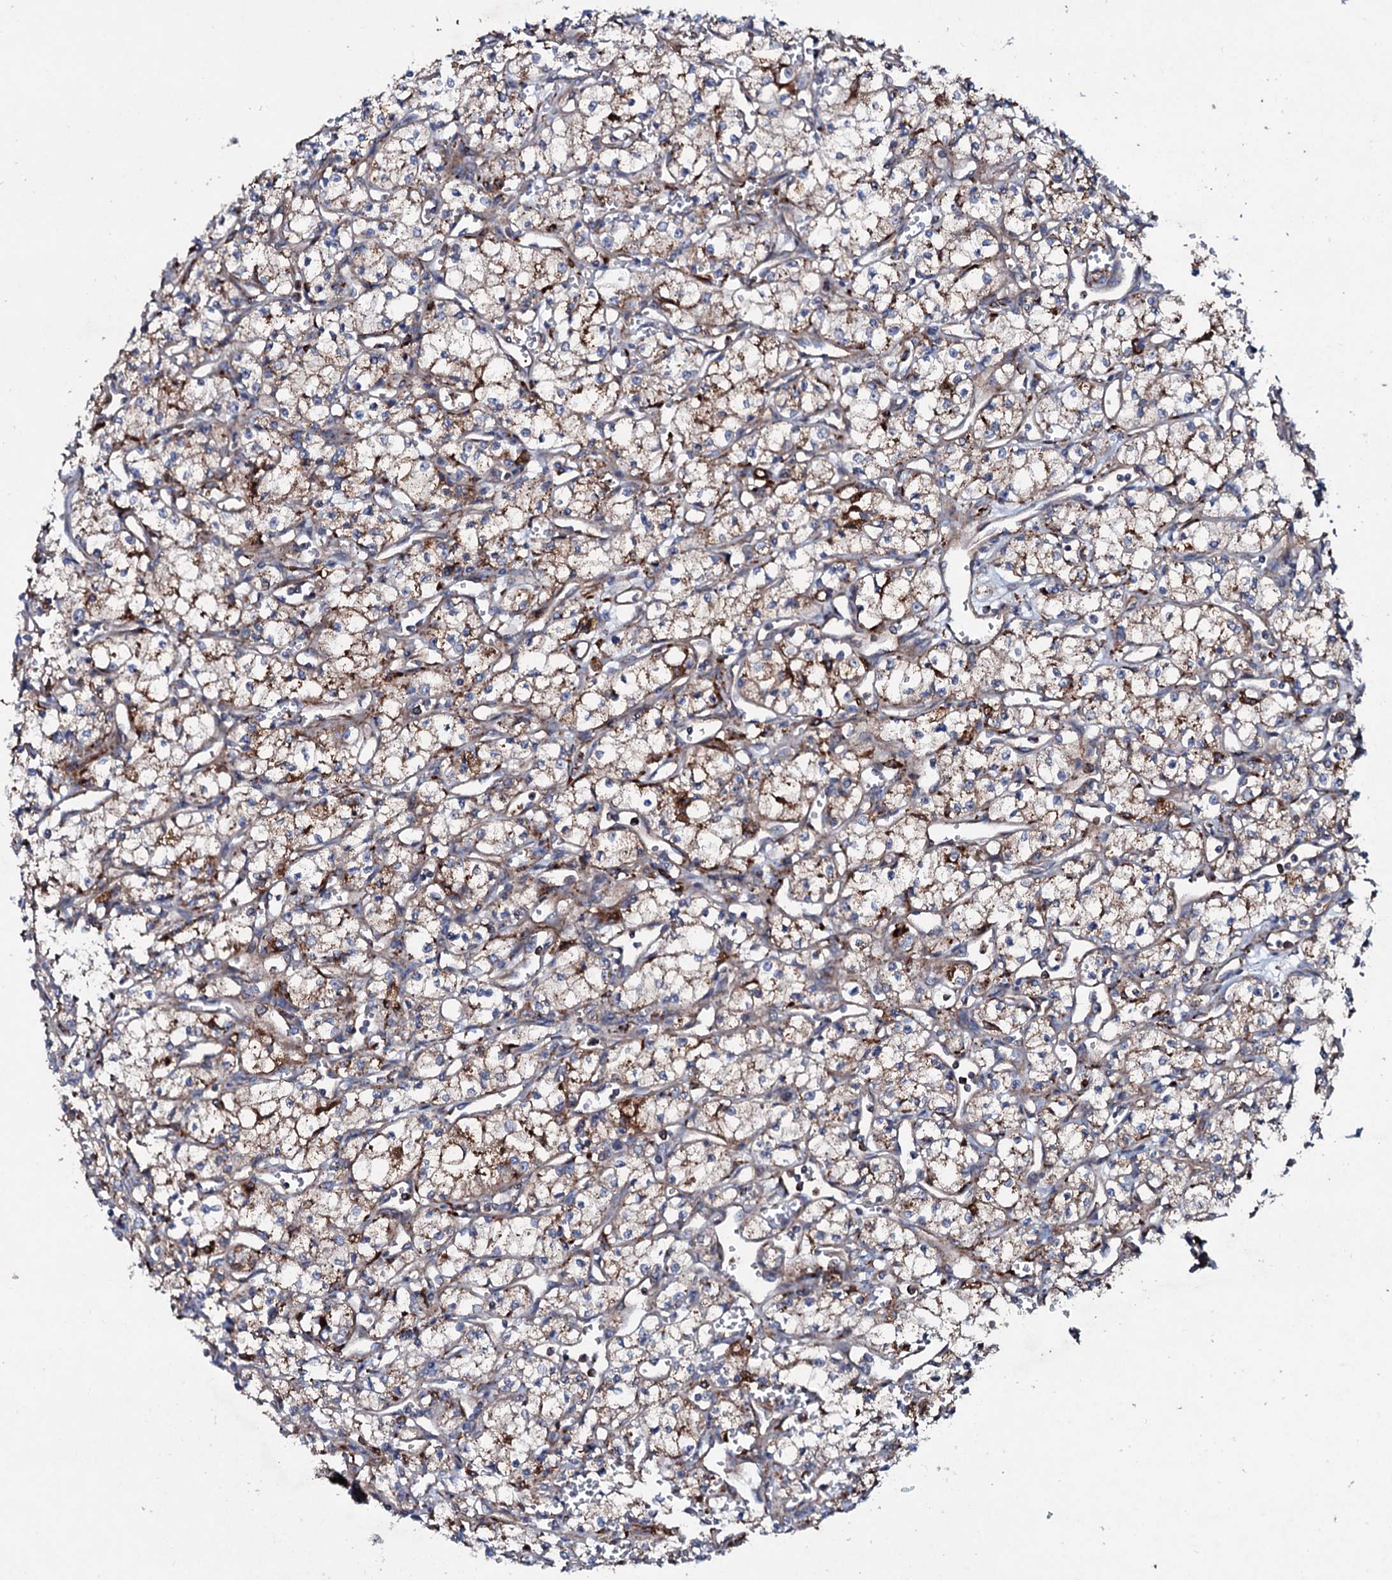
{"staining": {"intensity": "moderate", "quantity": "25%-75%", "location": "cytoplasmic/membranous"}, "tissue": "renal cancer", "cell_type": "Tumor cells", "image_type": "cancer", "snomed": [{"axis": "morphology", "description": "Adenocarcinoma, NOS"}, {"axis": "topography", "description": "Kidney"}], "caption": "This photomicrograph exhibits immunohistochemistry staining of human renal cancer (adenocarcinoma), with medium moderate cytoplasmic/membranous positivity in approximately 25%-75% of tumor cells.", "gene": "P2RX4", "patient": {"sex": "male", "age": 59}}